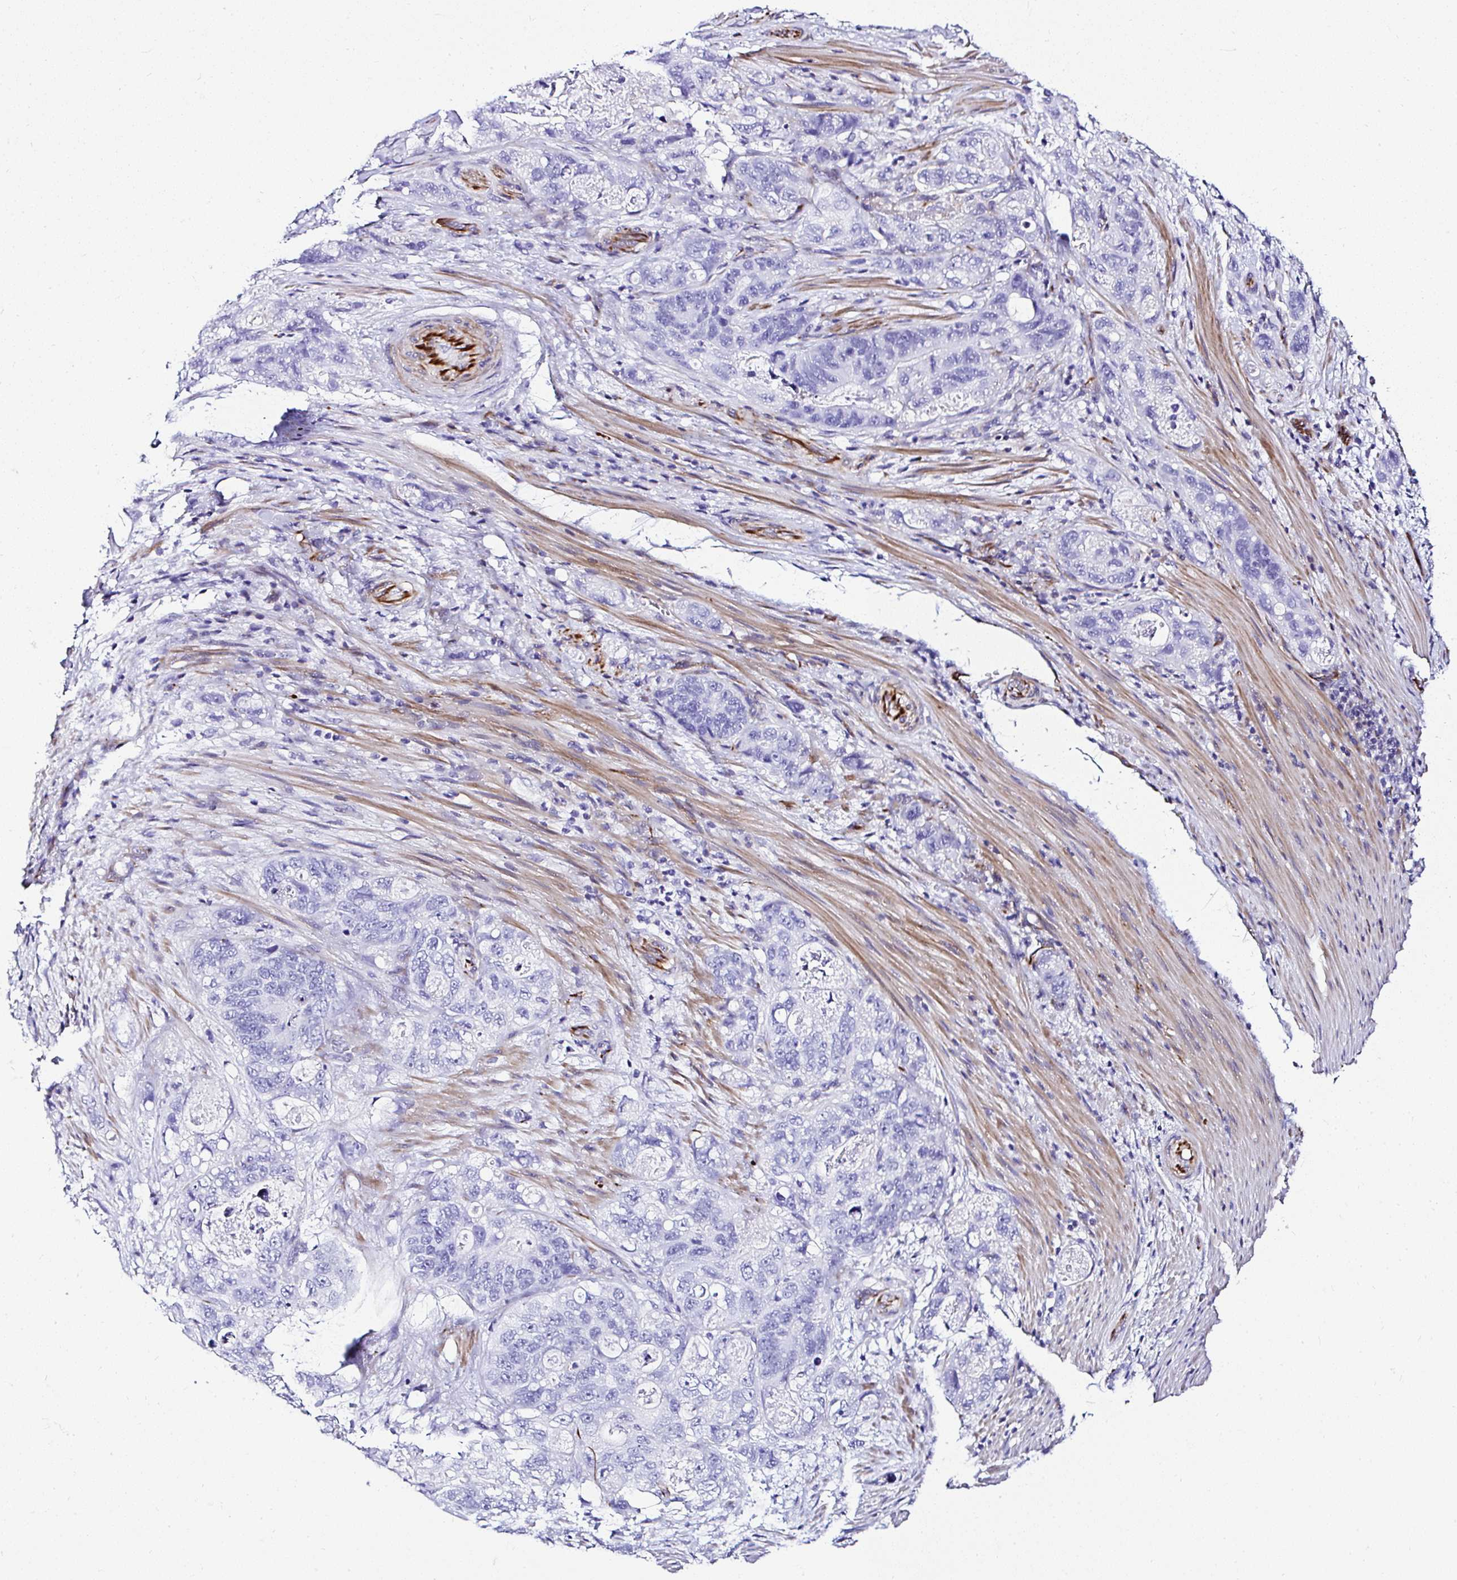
{"staining": {"intensity": "negative", "quantity": "none", "location": "none"}, "tissue": "stomach cancer", "cell_type": "Tumor cells", "image_type": "cancer", "snomed": [{"axis": "morphology", "description": "Normal tissue, NOS"}, {"axis": "morphology", "description": "Adenocarcinoma, NOS"}, {"axis": "topography", "description": "Stomach"}], "caption": "Immunohistochemical staining of human stomach cancer (adenocarcinoma) exhibits no significant positivity in tumor cells. Brightfield microscopy of immunohistochemistry stained with DAB (brown) and hematoxylin (blue), captured at high magnification.", "gene": "DEPDC5", "patient": {"sex": "female", "age": 89}}